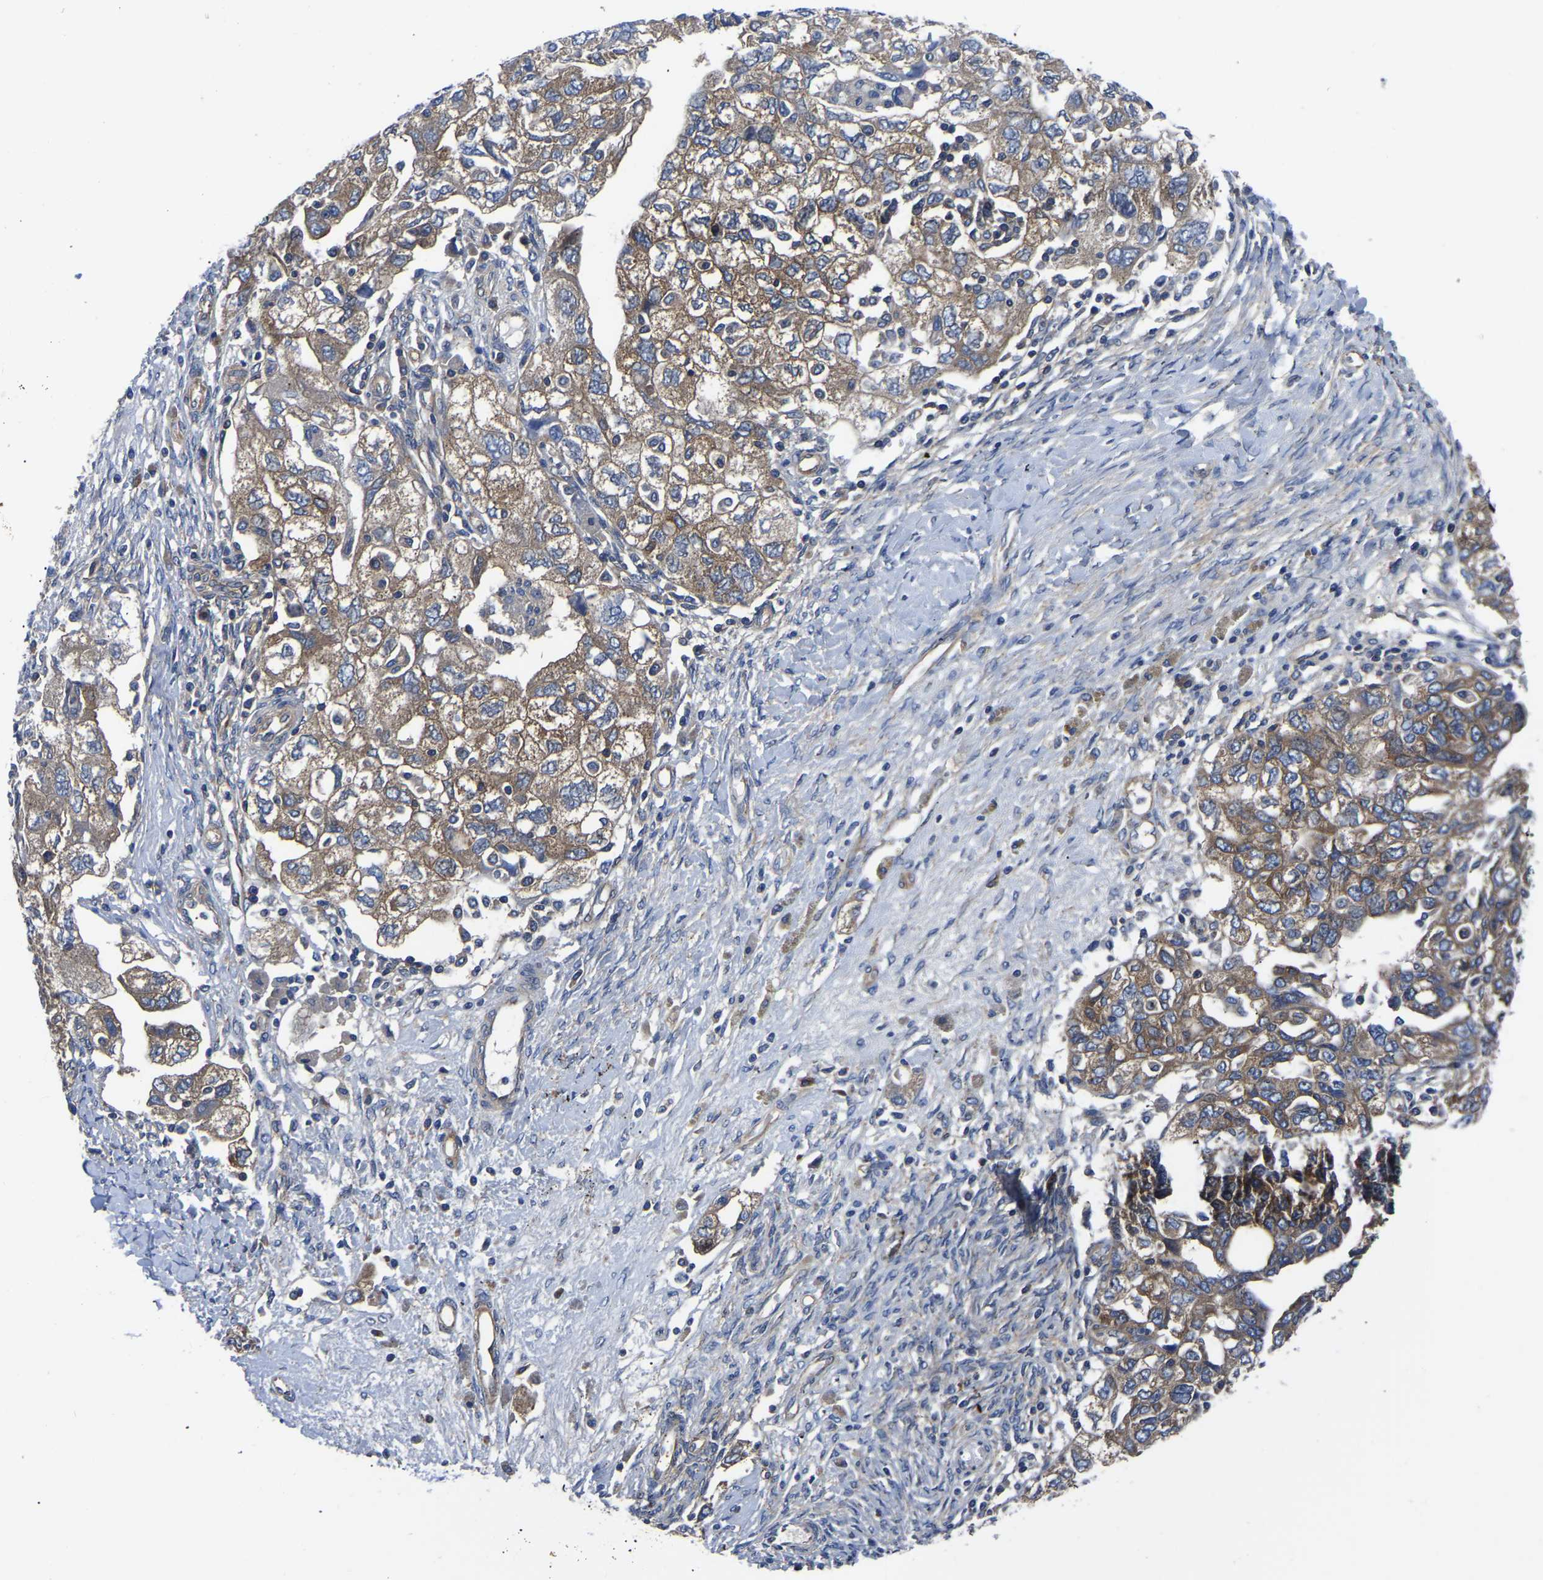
{"staining": {"intensity": "weak", "quantity": ">75%", "location": "cytoplasmic/membranous"}, "tissue": "ovarian cancer", "cell_type": "Tumor cells", "image_type": "cancer", "snomed": [{"axis": "morphology", "description": "Carcinoma, NOS"}, {"axis": "morphology", "description": "Cystadenocarcinoma, serous, NOS"}, {"axis": "topography", "description": "Ovary"}], "caption": "DAB (3,3'-diaminobenzidine) immunohistochemical staining of human ovarian carcinoma shows weak cytoplasmic/membranous protein staining in about >75% of tumor cells.", "gene": "TFG", "patient": {"sex": "female", "age": 69}}